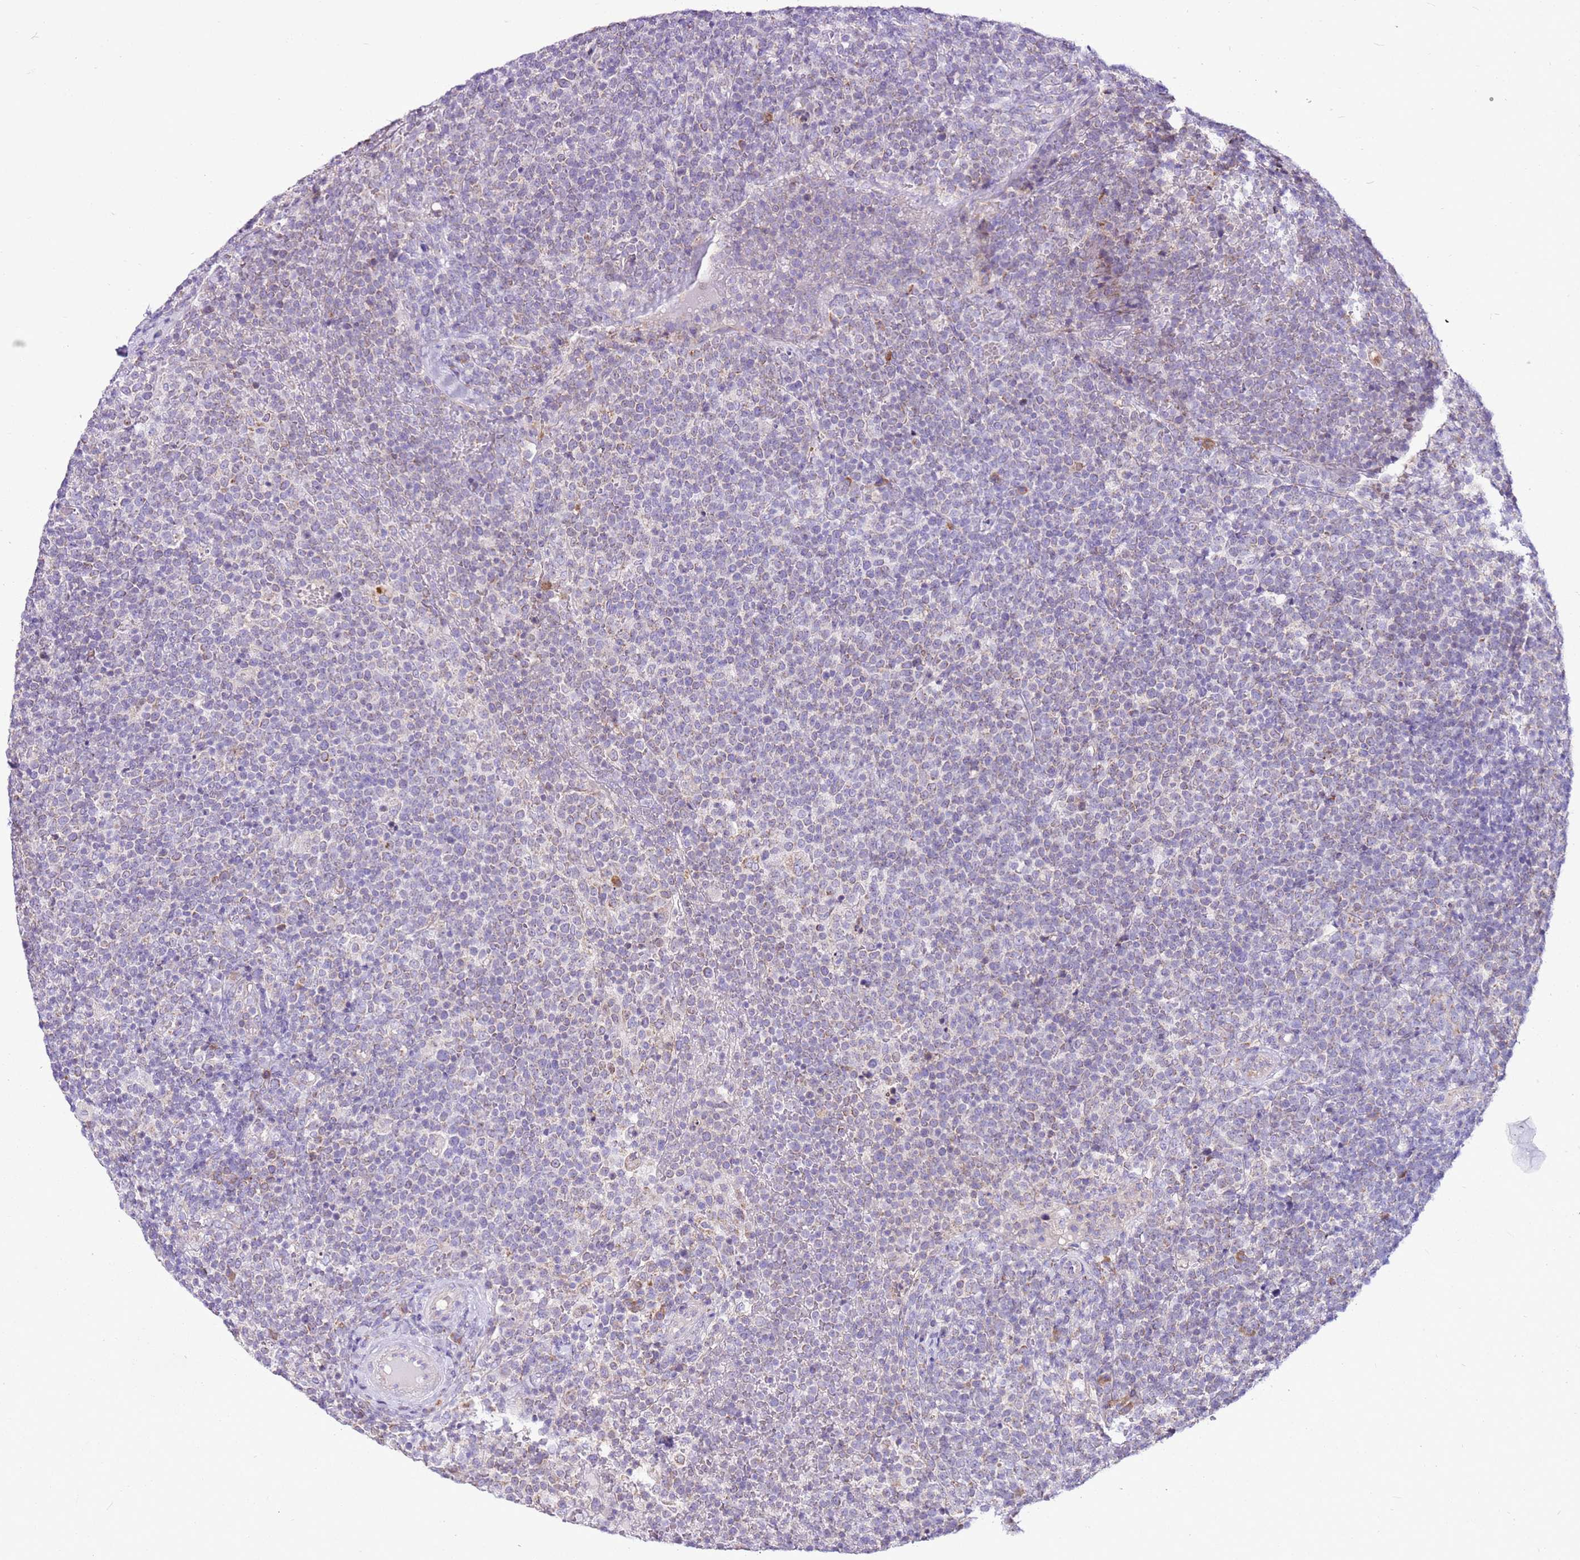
{"staining": {"intensity": "negative", "quantity": "none", "location": "none"}, "tissue": "lymphoma", "cell_type": "Tumor cells", "image_type": "cancer", "snomed": [{"axis": "morphology", "description": "Malignant lymphoma, non-Hodgkin's type, High grade"}, {"axis": "topography", "description": "Lymph node"}], "caption": "High magnification brightfield microscopy of malignant lymphoma, non-Hodgkin's type (high-grade) stained with DAB (brown) and counterstained with hematoxylin (blue): tumor cells show no significant staining.", "gene": "MRPL36", "patient": {"sex": "male", "age": 61}}